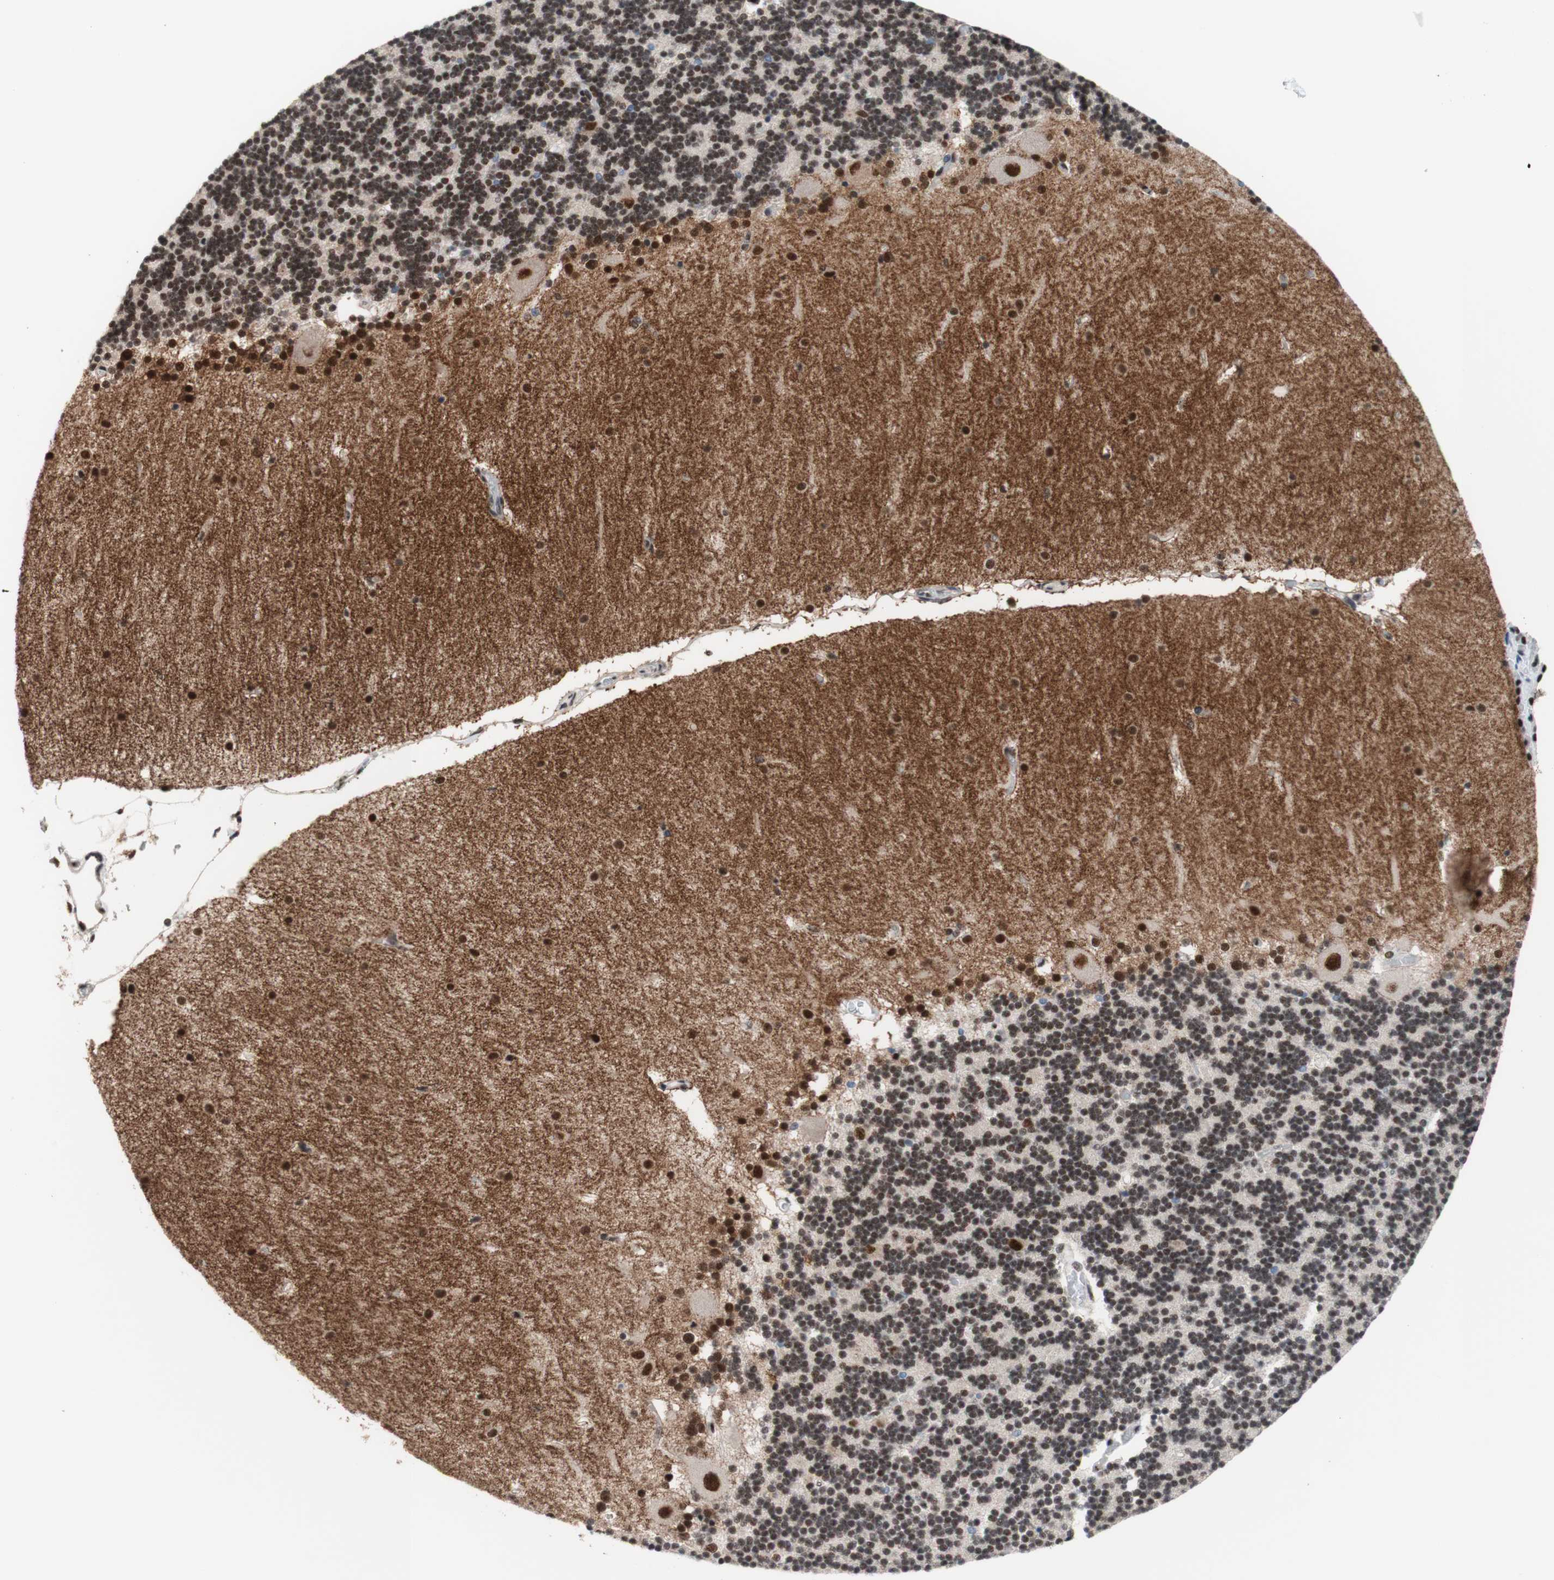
{"staining": {"intensity": "strong", "quantity": ">75%", "location": "nuclear"}, "tissue": "cerebellum", "cell_type": "Cells in granular layer", "image_type": "normal", "snomed": [{"axis": "morphology", "description": "Normal tissue, NOS"}, {"axis": "topography", "description": "Cerebellum"}], "caption": "The image demonstrates immunohistochemical staining of benign cerebellum. There is strong nuclear staining is seen in approximately >75% of cells in granular layer. Immunohistochemistry stains the protein in brown and the nuclei are stained blue.", "gene": "PRPF19", "patient": {"sex": "female", "age": 54}}